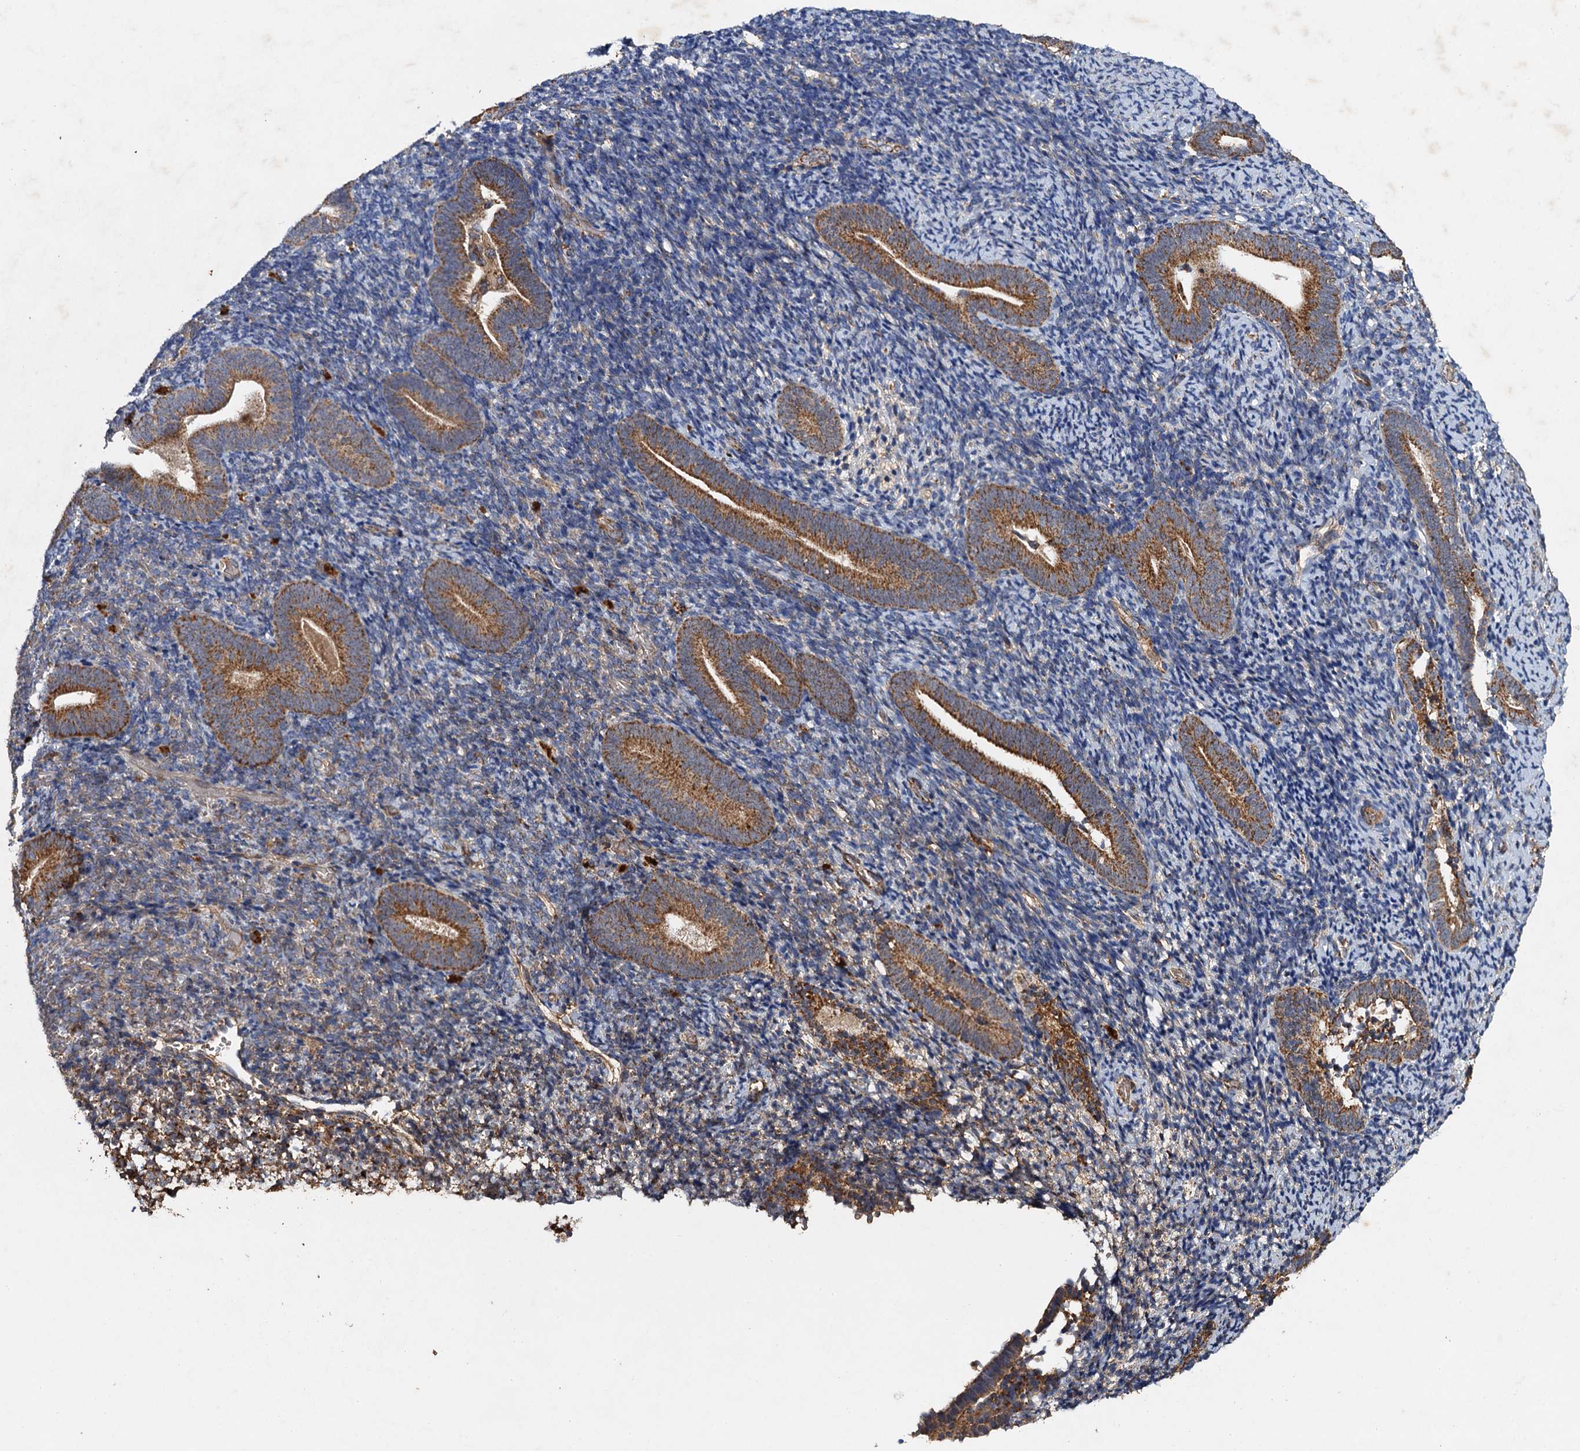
{"staining": {"intensity": "negative", "quantity": "none", "location": "none"}, "tissue": "endometrium", "cell_type": "Cells in endometrial stroma", "image_type": "normal", "snomed": [{"axis": "morphology", "description": "Normal tissue, NOS"}, {"axis": "topography", "description": "Endometrium"}], "caption": "Immunohistochemical staining of normal human endometrium exhibits no significant expression in cells in endometrial stroma.", "gene": "NDUFA13", "patient": {"sex": "female", "age": 51}}